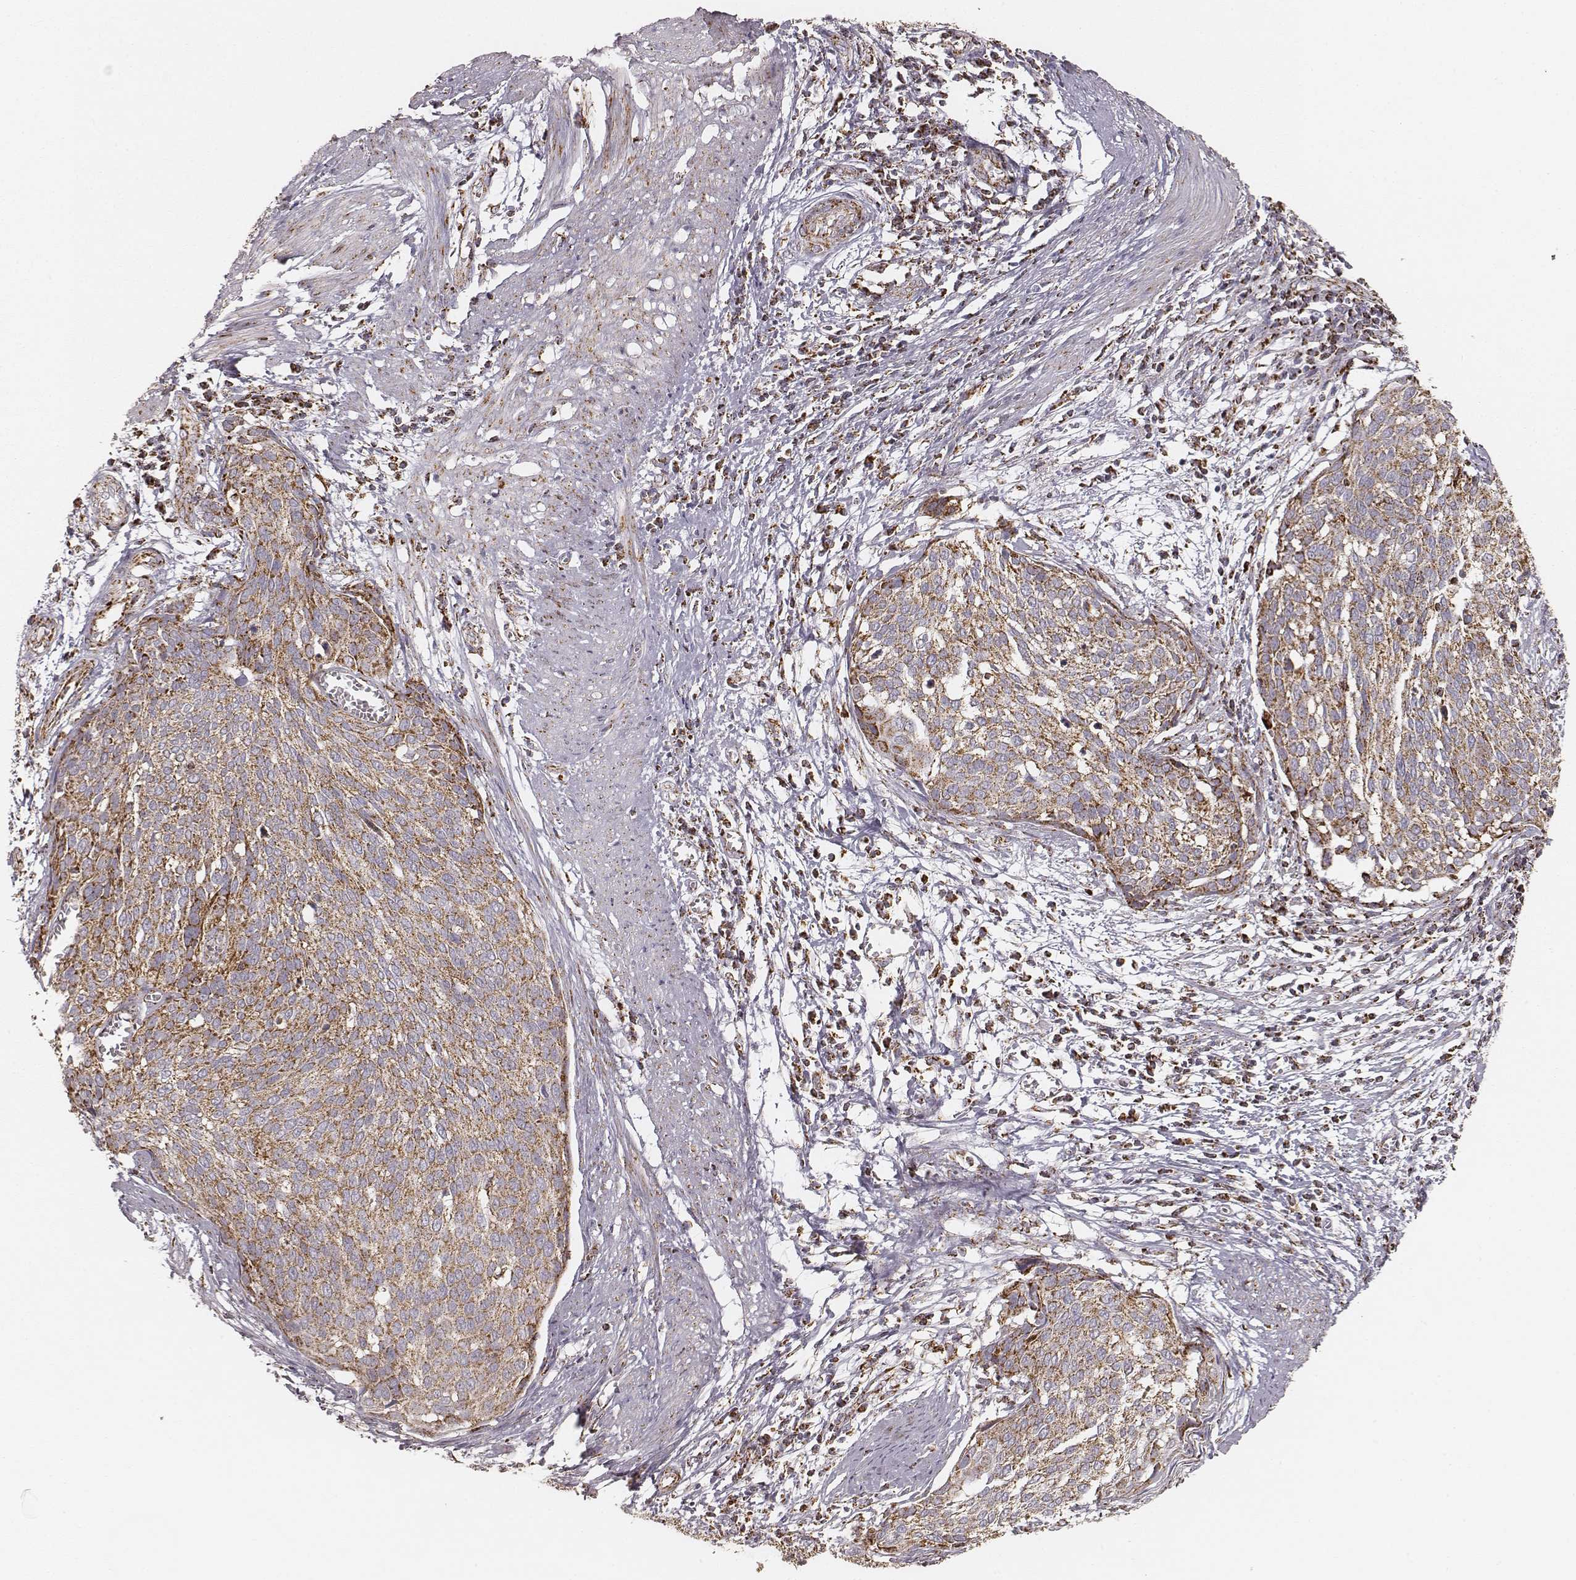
{"staining": {"intensity": "strong", "quantity": ">75%", "location": "cytoplasmic/membranous"}, "tissue": "cervical cancer", "cell_type": "Tumor cells", "image_type": "cancer", "snomed": [{"axis": "morphology", "description": "Squamous cell carcinoma, NOS"}, {"axis": "topography", "description": "Cervix"}], "caption": "A photomicrograph of human cervical cancer stained for a protein exhibits strong cytoplasmic/membranous brown staining in tumor cells.", "gene": "CS", "patient": {"sex": "female", "age": 39}}